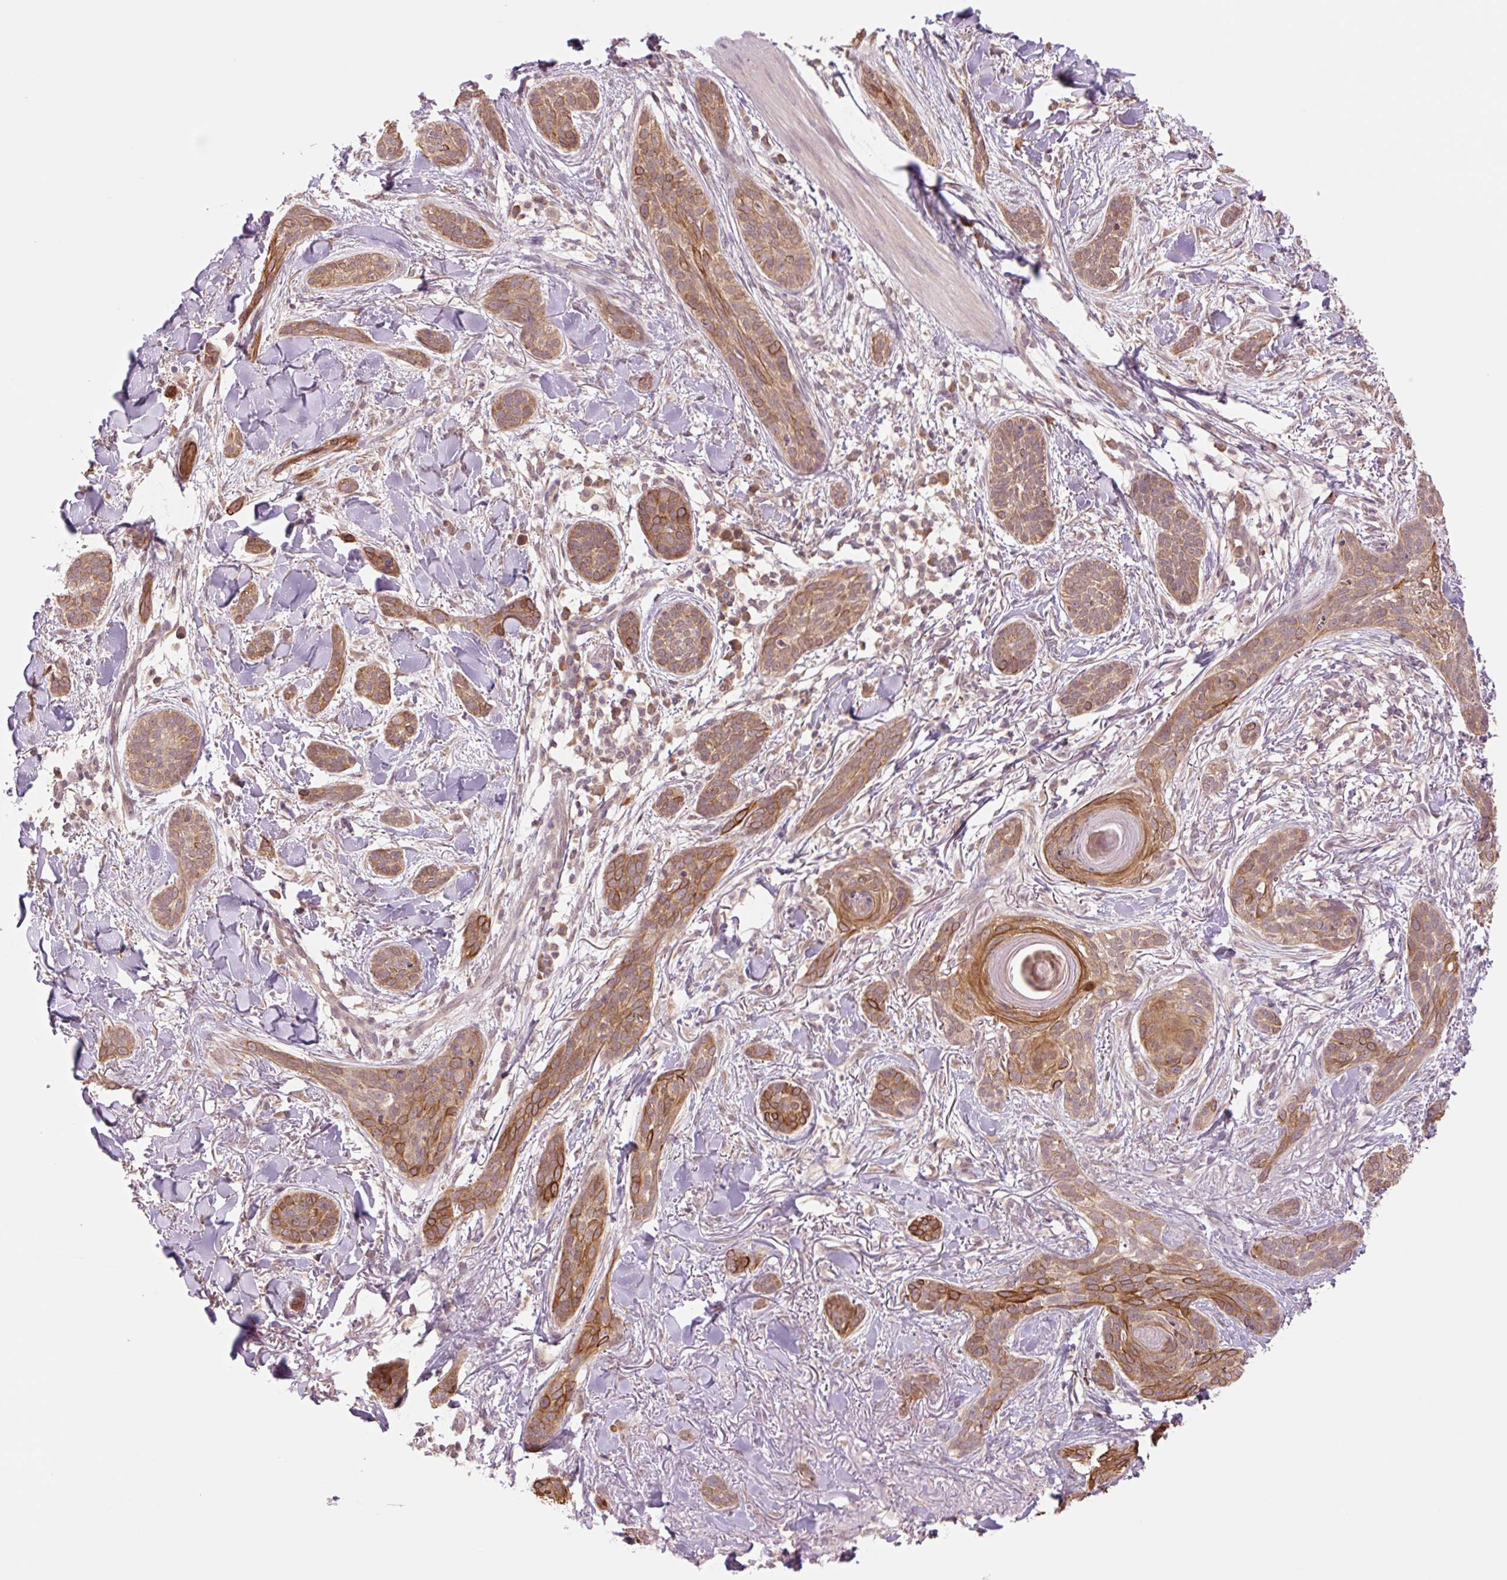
{"staining": {"intensity": "moderate", "quantity": ">75%", "location": "cytoplasmic/membranous"}, "tissue": "skin cancer", "cell_type": "Tumor cells", "image_type": "cancer", "snomed": [{"axis": "morphology", "description": "Basal cell carcinoma"}, {"axis": "topography", "description": "Skin"}], "caption": "The photomicrograph demonstrates a brown stain indicating the presence of a protein in the cytoplasmic/membranous of tumor cells in skin cancer.", "gene": "YJU2B", "patient": {"sex": "male", "age": 52}}